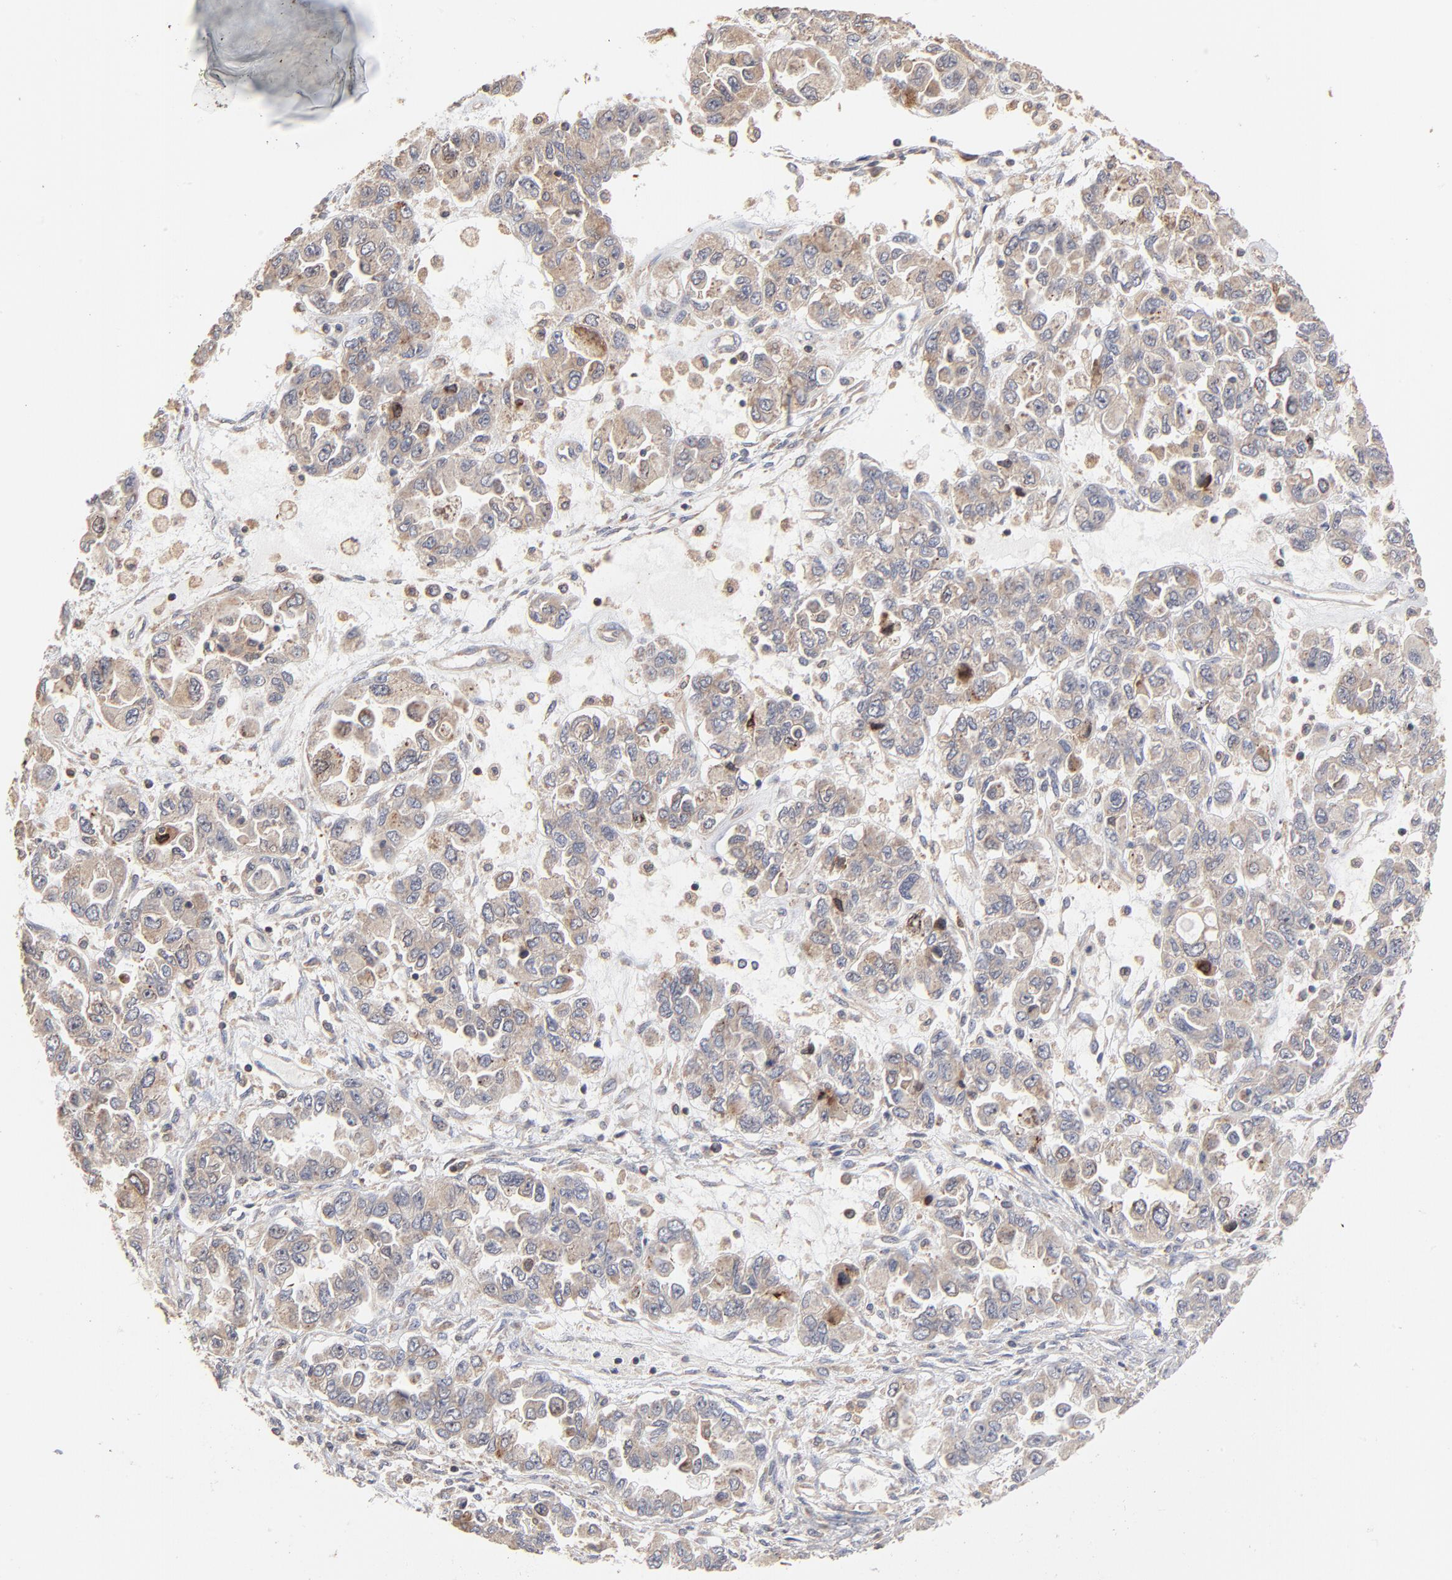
{"staining": {"intensity": "moderate", "quantity": "25%-75%", "location": "cytoplasmic/membranous"}, "tissue": "ovarian cancer", "cell_type": "Tumor cells", "image_type": "cancer", "snomed": [{"axis": "morphology", "description": "Cystadenocarcinoma, serous, NOS"}, {"axis": "topography", "description": "Ovary"}], "caption": "There is medium levels of moderate cytoplasmic/membranous staining in tumor cells of serous cystadenocarcinoma (ovarian), as demonstrated by immunohistochemical staining (brown color).", "gene": "RNF213", "patient": {"sex": "female", "age": 84}}